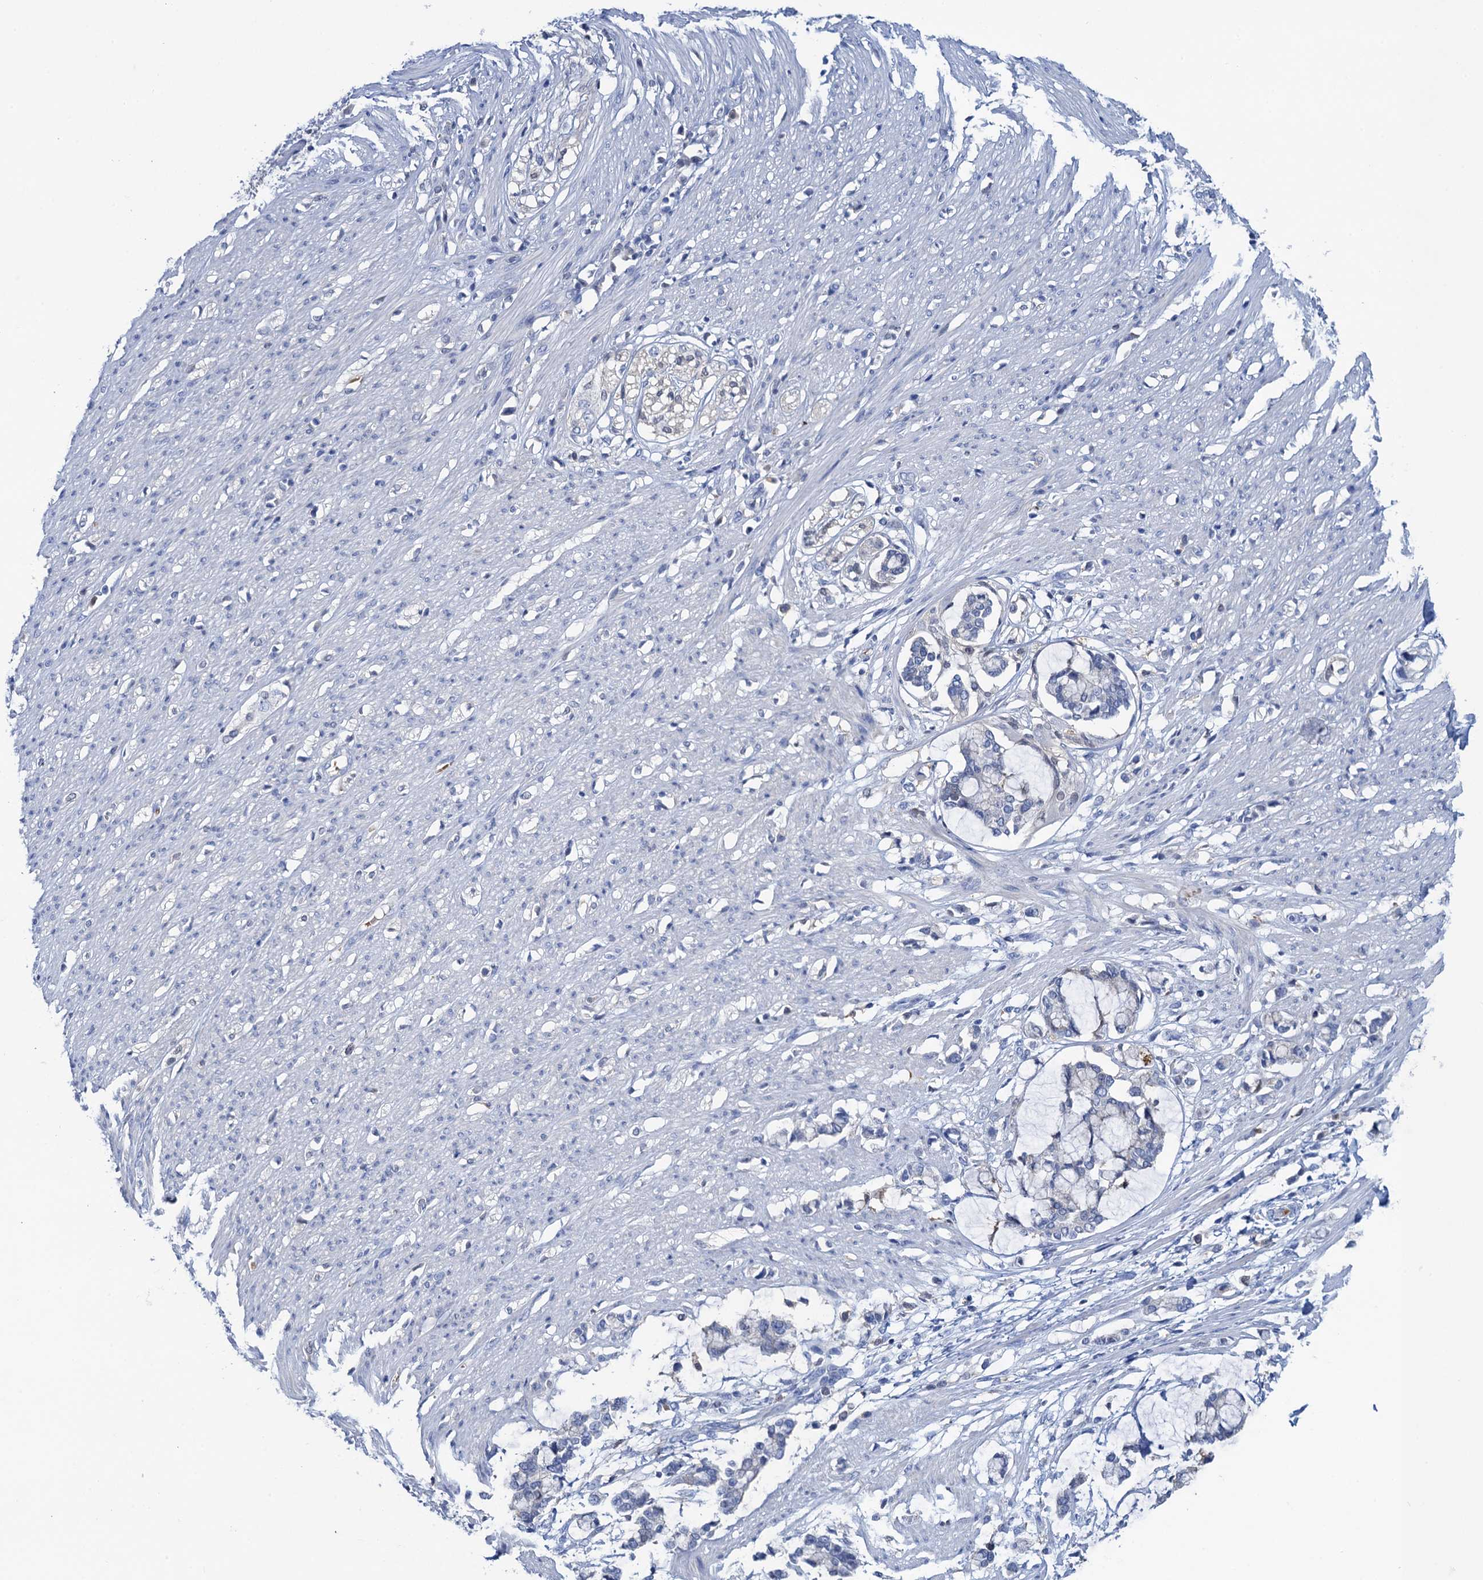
{"staining": {"intensity": "weak", "quantity": "<25%", "location": "cytoplasmic/membranous"}, "tissue": "smooth muscle", "cell_type": "Smooth muscle cells", "image_type": "normal", "snomed": [{"axis": "morphology", "description": "Normal tissue, NOS"}, {"axis": "morphology", "description": "Adenocarcinoma, NOS"}, {"axis": "topography", "description": "Colon"}, {"axis": "topography", "description": "Peripheral nerve tissue"}], "caption": "This photomicrograph is of unremarkable smooth muscle stained with immunohistochemistry (IHC) to label a protein in brown with the nuclei are counter-stained blue. There is no expression in smooth muscle cells. (DAB immunohistochemistry (IHC) visualized using brightfield microscopy, high magnification).", "gene": "FAH", "patient": {"sex": "male", "age": 14}}